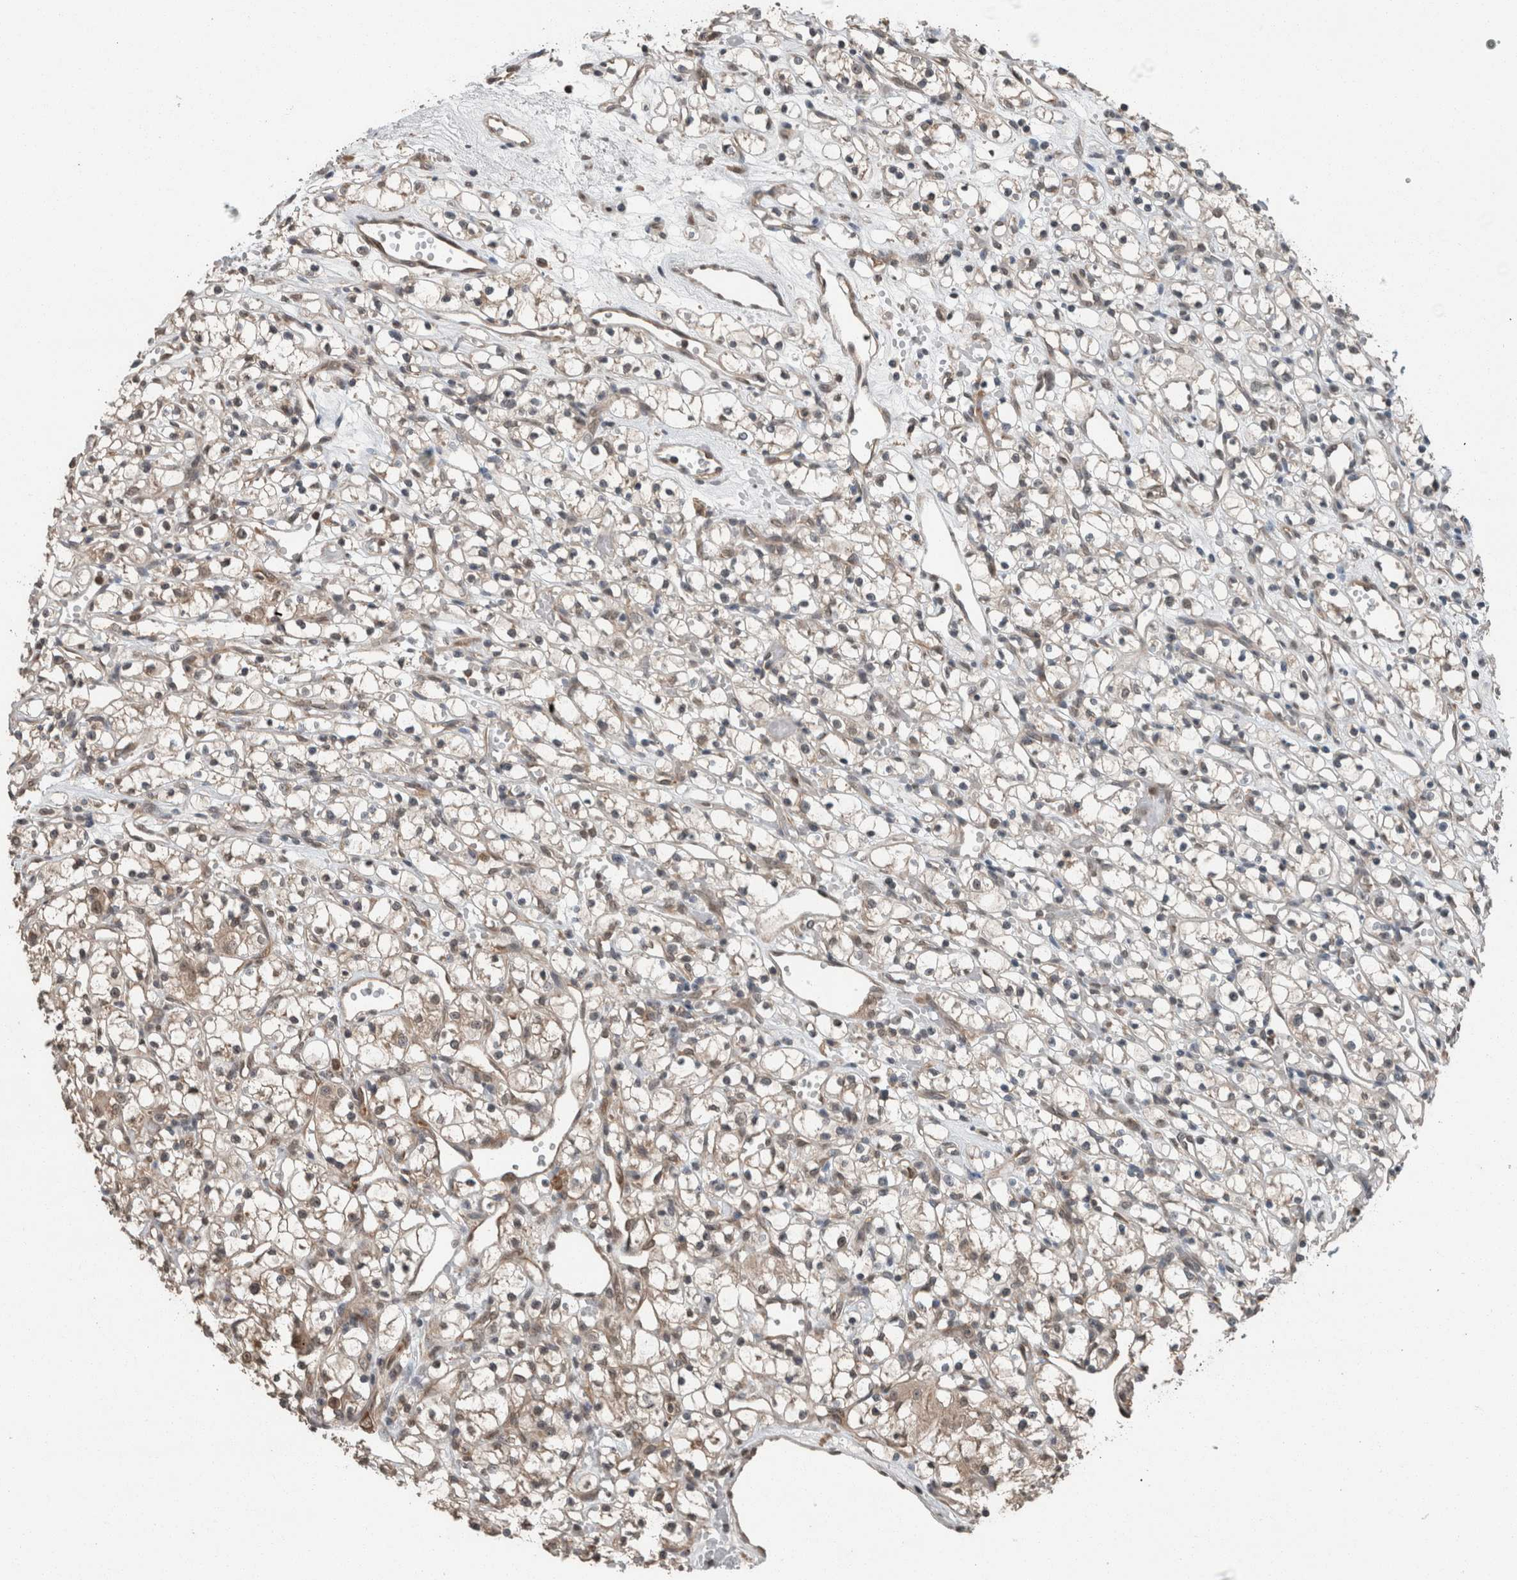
{"staining": {"intensity": "weak", "quantity": "25%-75%", "location": "cytoplasmic/membranous,nuclear"}, "tissue": "renal cancer", "cell_type": "Tumor cells", "image_type": "cancer", "snomed": [{"axis": "morphology", "description": "Adenocarcinoma, NOS"}, {"axis": "topography", "description": "Kidney"}], "caption": "Immunohistochemical staining of renal cancer reveals low levels of weak cytoplasmic/membranous and nuclear protein positivity in about 25%-75% of tumor cells.", "gene": "MYO1E", "patient": {"sex": "female", "age": 59}}